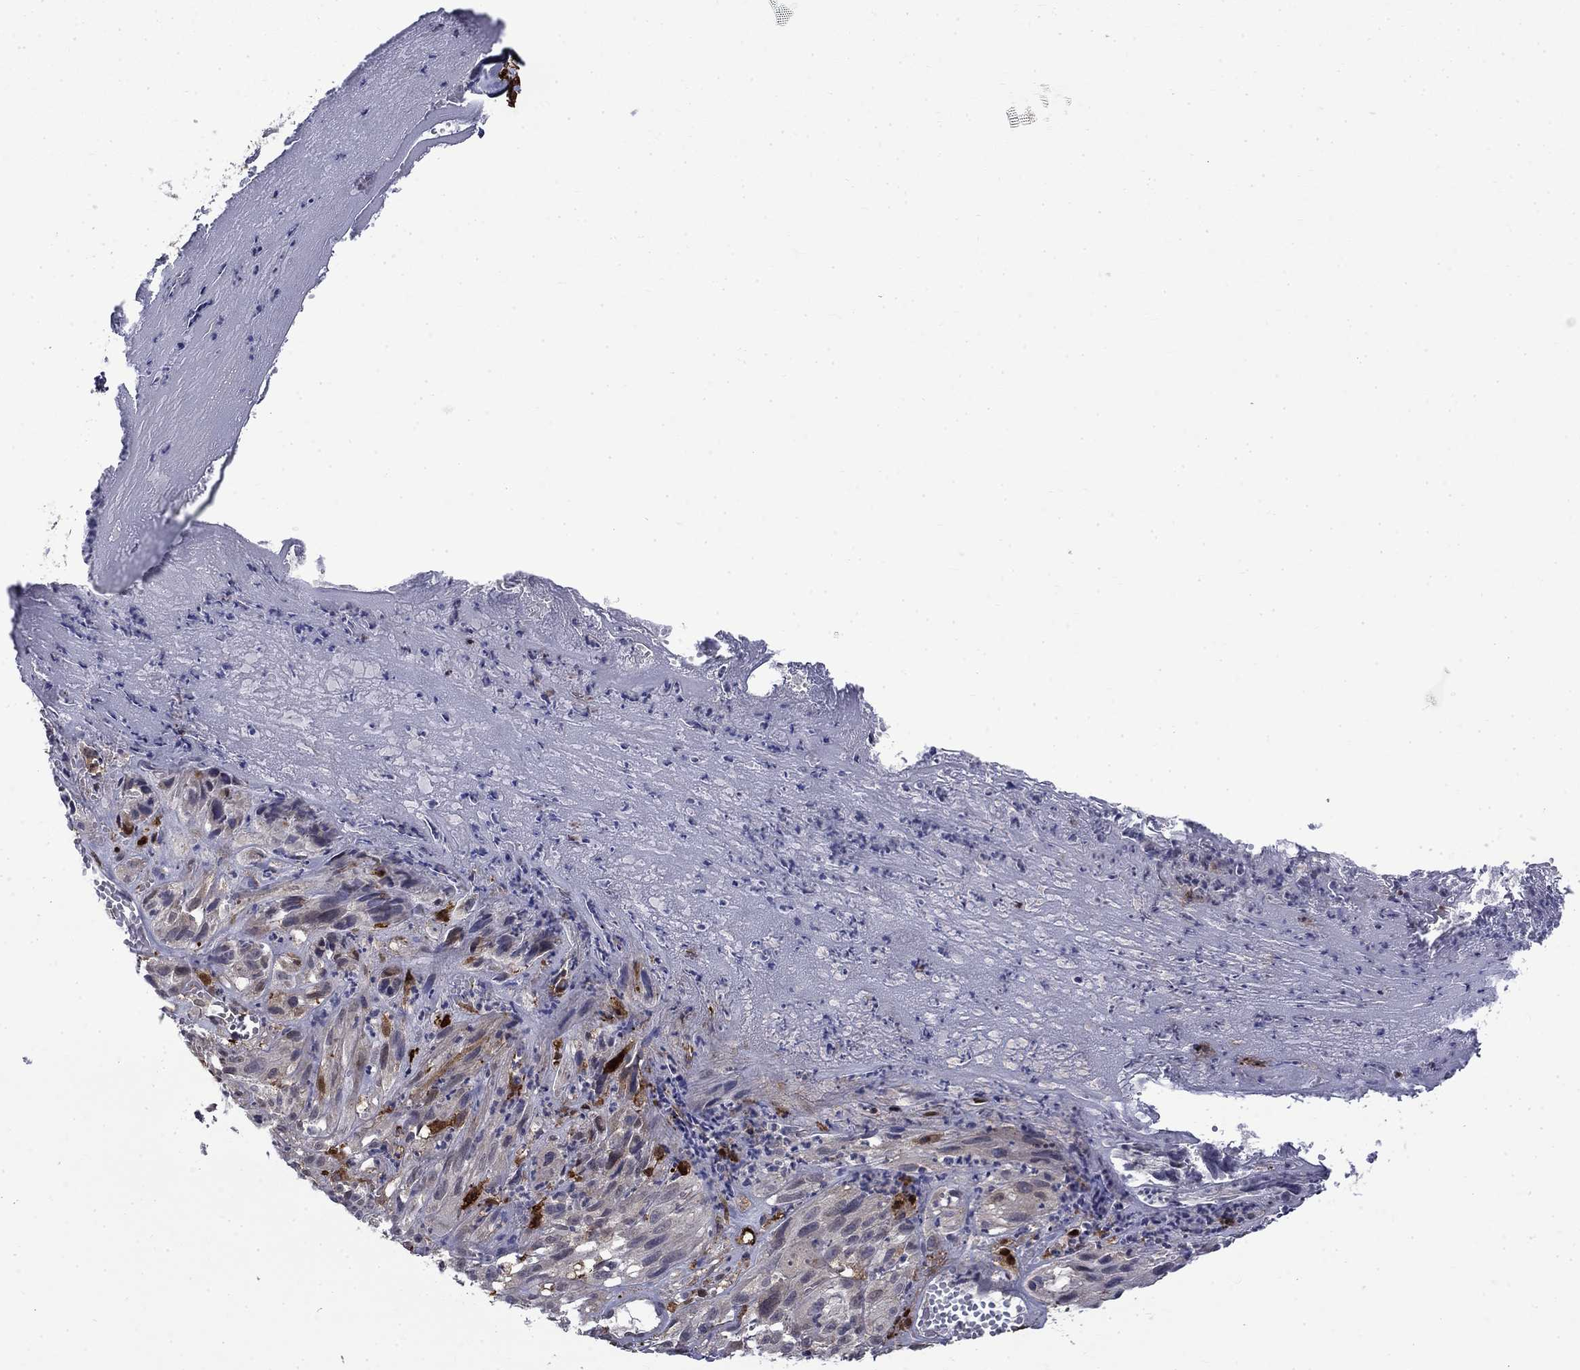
{"staining": {"intensity": "strong", "quantity": "<25%", "location": "cytoplasmic/membranous"}, "tissue": "melanoma", "cell_type": "Tumor cells", "image_type": "cancer", "snomed": [{"axis": "morphology", "description": "Malignant melanoma, NOS"}, {"axis": "topography", "description": "Skin"}], "caption": "Immunohistochemical staining of malignant melanoma exhibits medium levels of strong cytoplasmic/membranous staining in about <25% of tumor cells.", "gene": "PCBP3", "patient": {"sex": "male", "age": 51}}